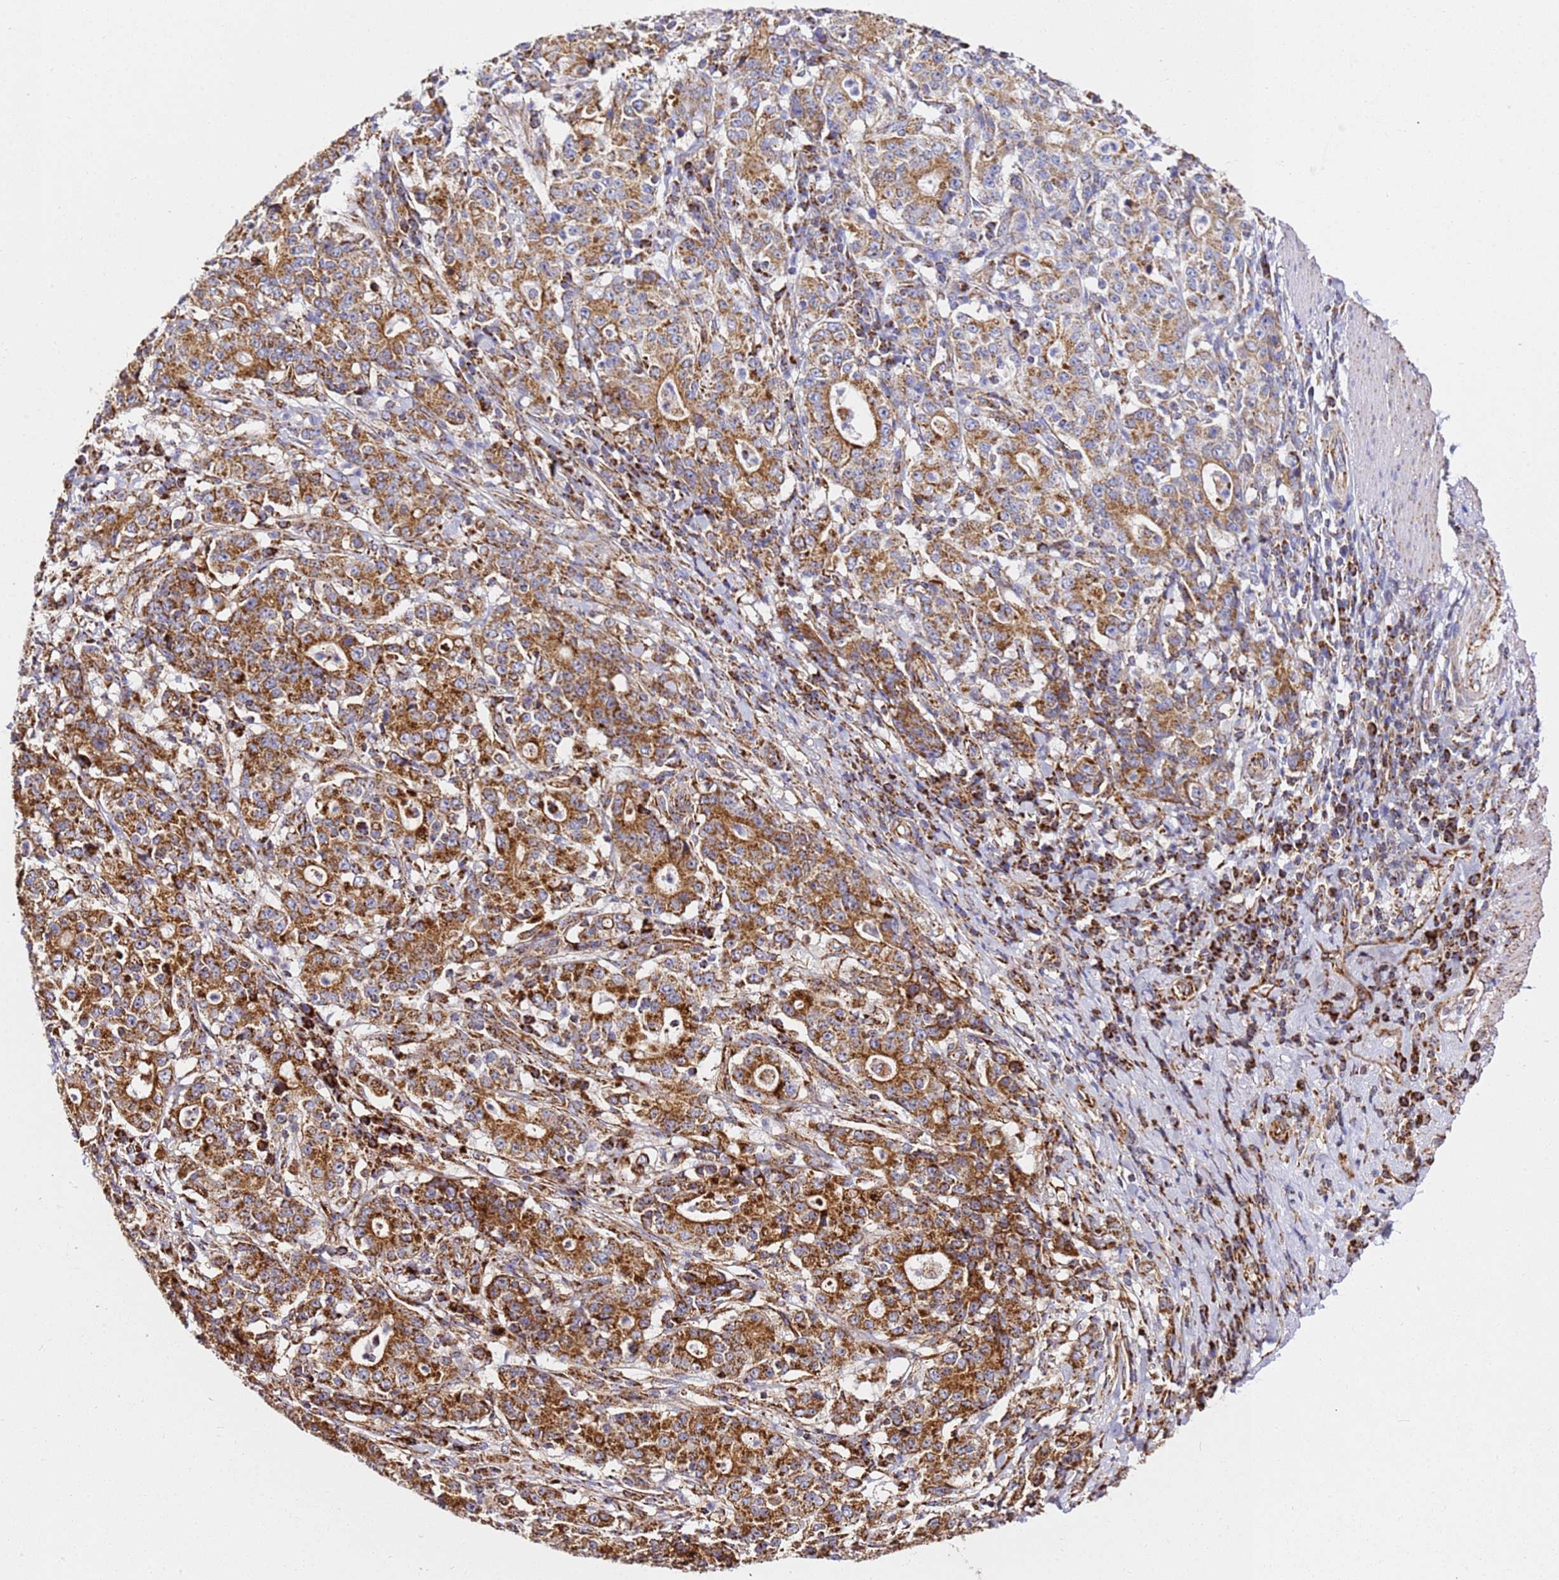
{"staining": {"intensity": "strong", "quantity": "25%-75%", "location": "cytoplasmic/membranous"}, "tissue": "stomach cancer", "cell_type": "Tumor cells", "image_type": "cancer", "snomed": [{"axis": "morphology", "description": "Normal tissue, NOS"}, {"axis": "morphology", "description": "Adenocarcinoma, NOS"}, {"axis": "topography", "description": "Stomach, upper"}, {"axis": "topography", "description": "Stomach"}], "caption": "Protein staining shows strong cytoplasmic/membranous expression in about 25%-75% of tumor cells in stomach cancer (adenocarcinoma).", "gene": "NDUFA3", "patient": {"sex": "male", "age": 59}}